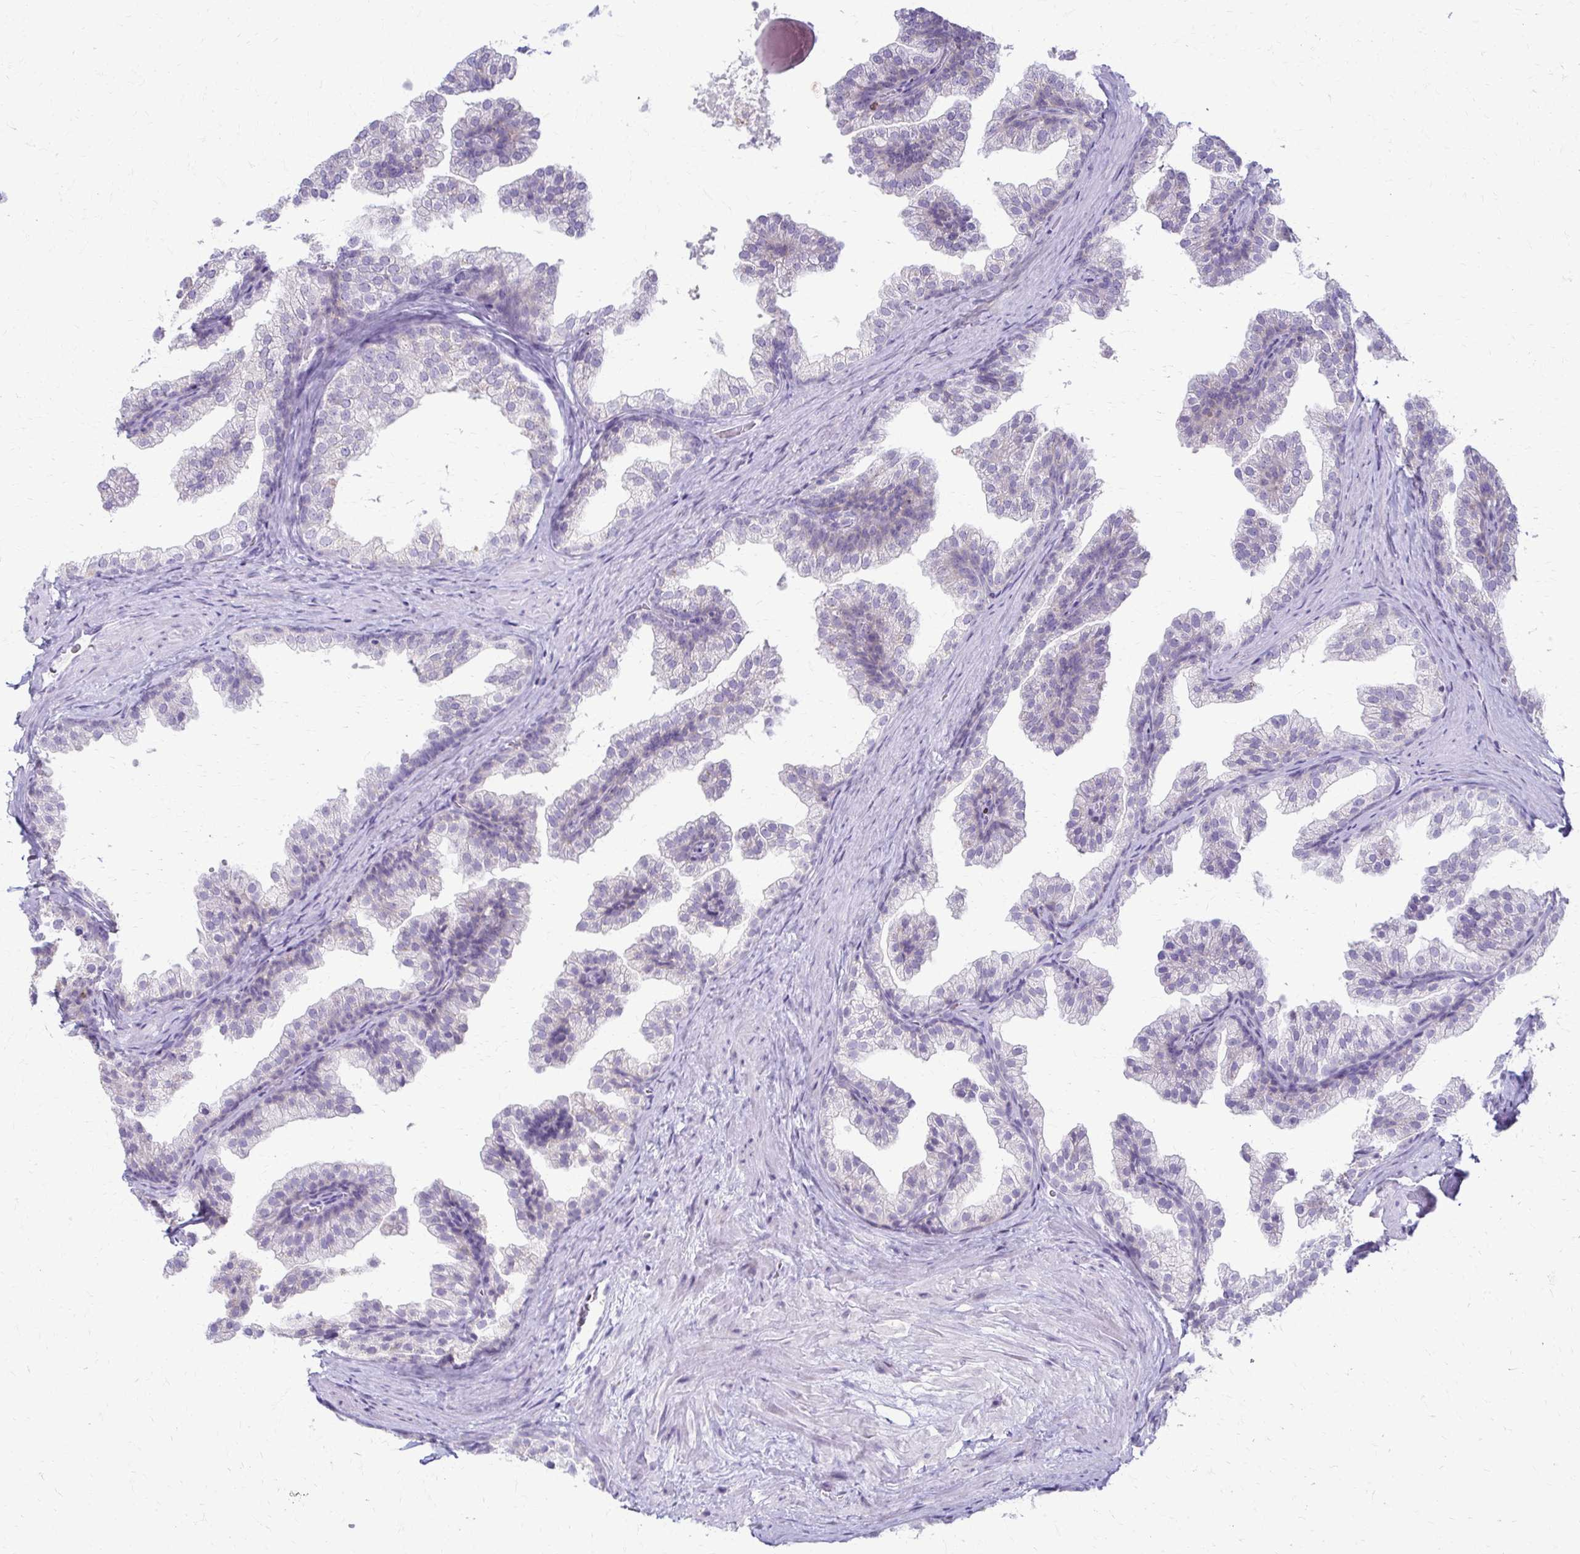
{"staining": {"intensity": "negative", "quantity": "none", "location": "none"}, "tissue": "prostate", "cell_type": "Glandular cells", "image_type": "normal", "snomed": [{"axis": "morphology", "description": "Normal tissue, NOS"}, {"axis": "topography", "description": "Prostate"}], "caption": "Glandular cells show no significant protein staining in unremarkable prostate. (Immunohistochemistry, brightfield microscopy, high magnification).", "gene": "FCGR2A", "patient": {"sex": "male", "age": 37}}